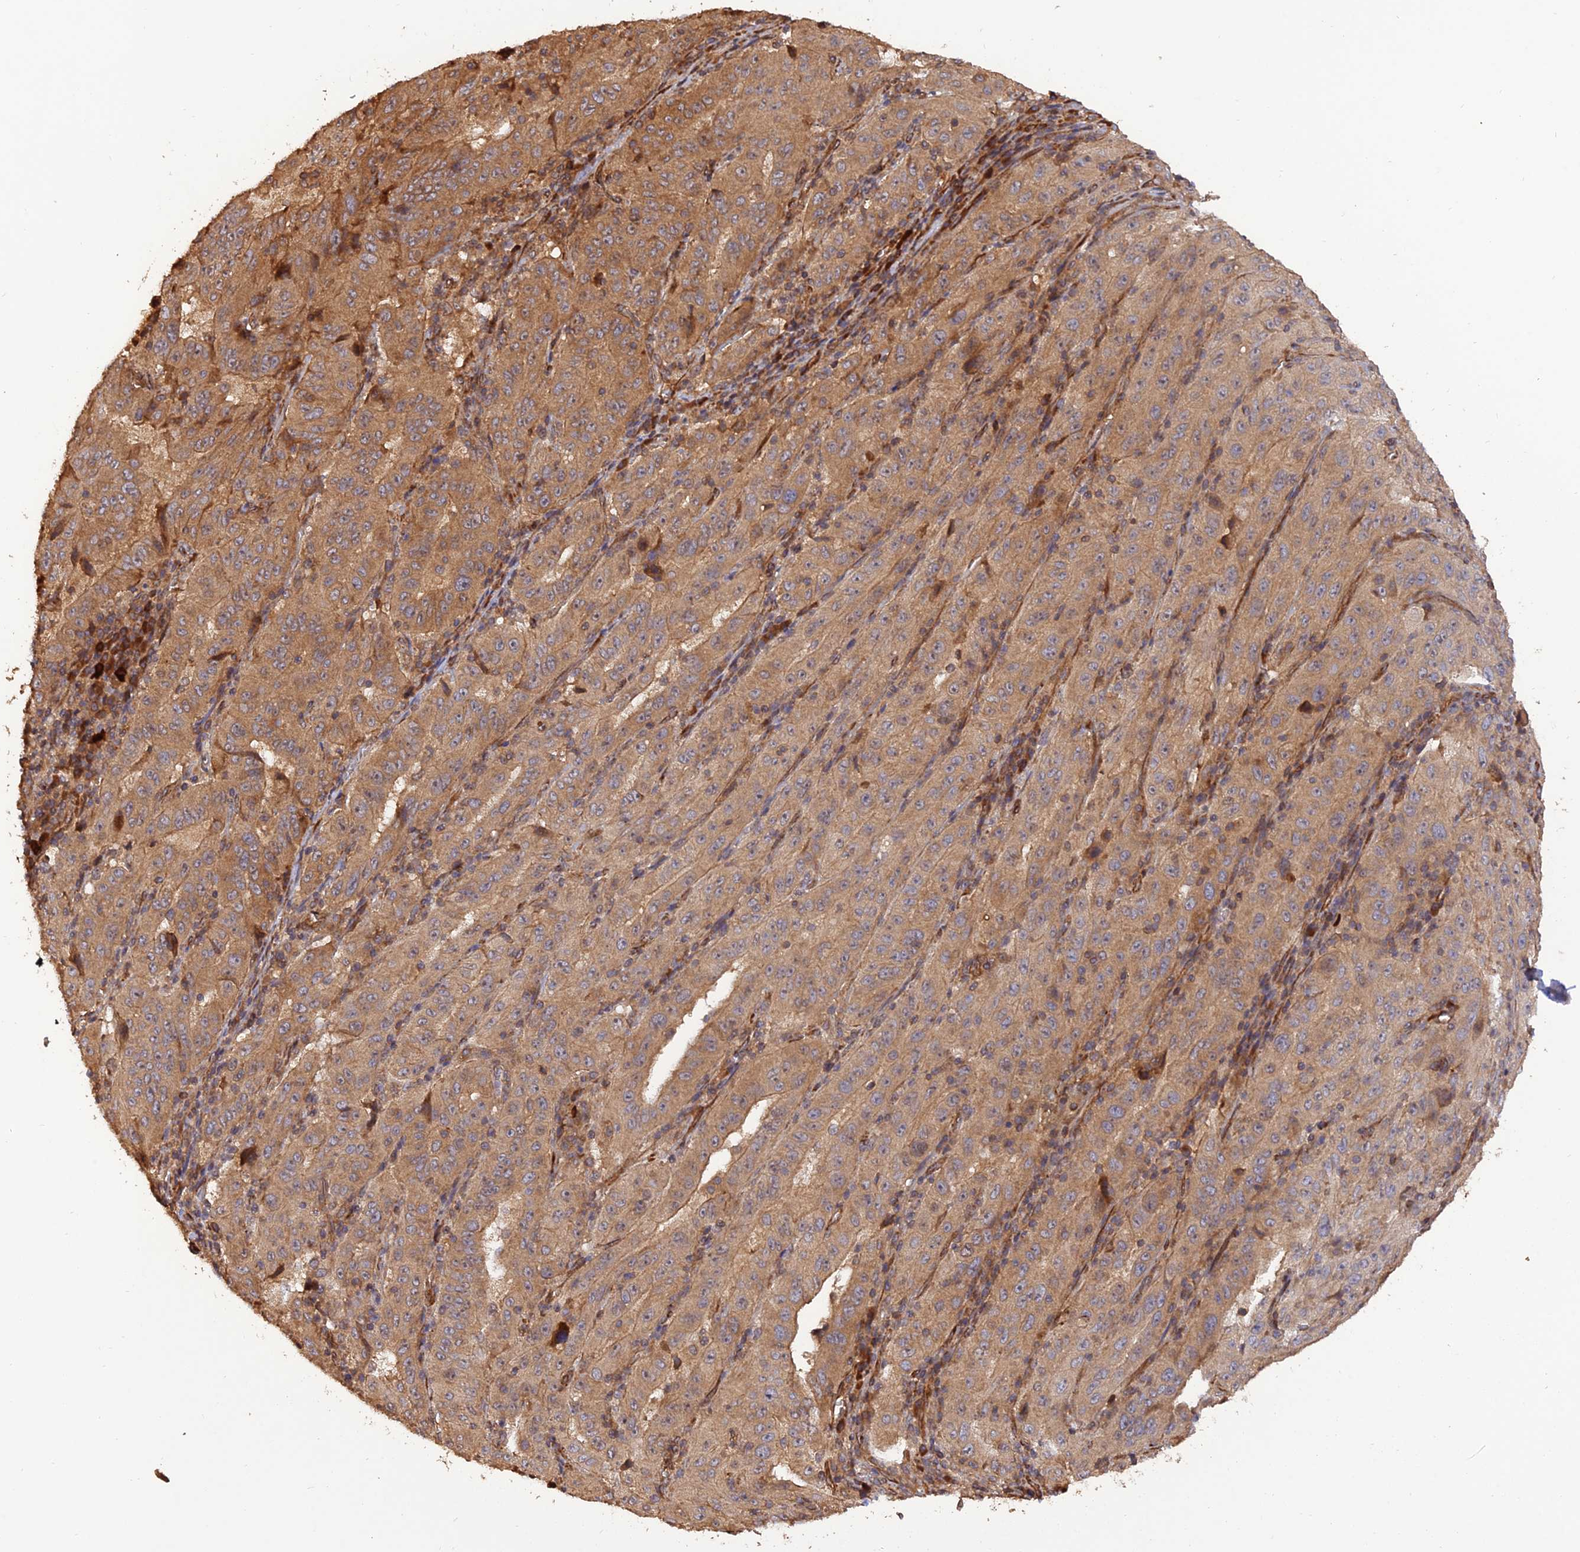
{"staining": {"intensity": "moderate", "quantity": ">75%", "location": "cytoplasmic/membranous"}, "tissue": "pancreatic cancer", "cell_type": "Tumor cells", "image_type": "cancer", "snomed": [{"axis": "morphology", "description": "Adenocarcinoma, NOS"}, {"axis": "topography", "description": "Pancreas"}], "caption": "Immunohistochemical staining of adenocarcinoma (pancreatic) shows medium levels of moderate cytoplasmic/membranous protein positivity in about >75% of tumor cells.", "gene": "CREBL2", "patient": {"sex": "male", "age": 63}}